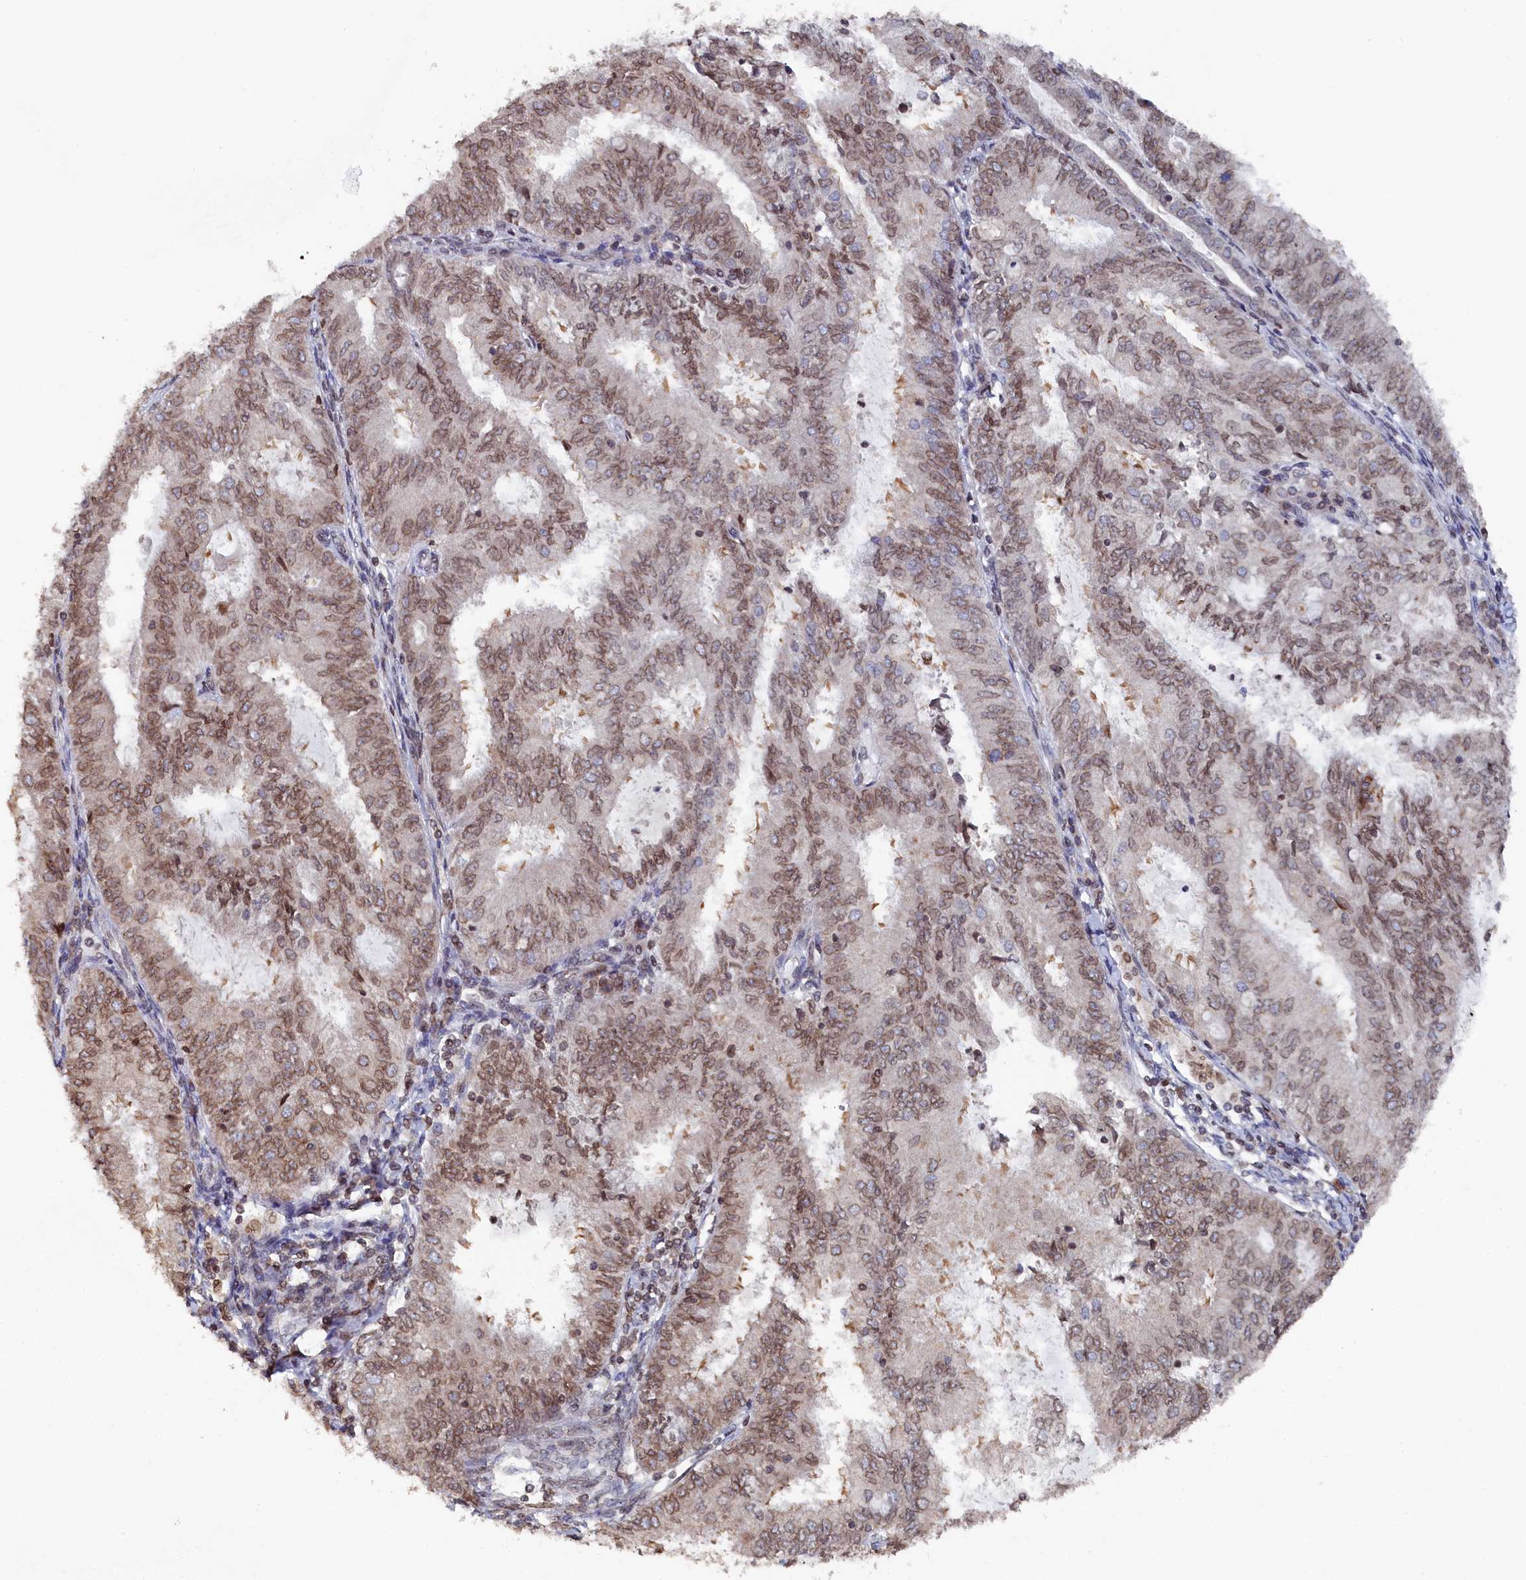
{"staining": {"intensity": "moderate", "quantity": ">75%", "location": "cytoplasmic/membranous,nuclear"}, "tissue": "endometrial cancer", "cell_type": "Tumor cells", "image_type": "cancer", "snomed": [{"axis": "morphology", "description": "Adenocarcinoma, NOS"}, {"axis": "topography", "description": "Endometrium"}], "caption": "High-power microscopy captured an IHC micrograph of endometrial cancer (adenocarcinoma), revealing moderate cytoplasmic/membranous and nuclear positivity in approximately >75% of tumor cells. Nuclei are stained in blue.", "gene": "ANKEF1", "patient": {"sex": "female", "age": 57}}